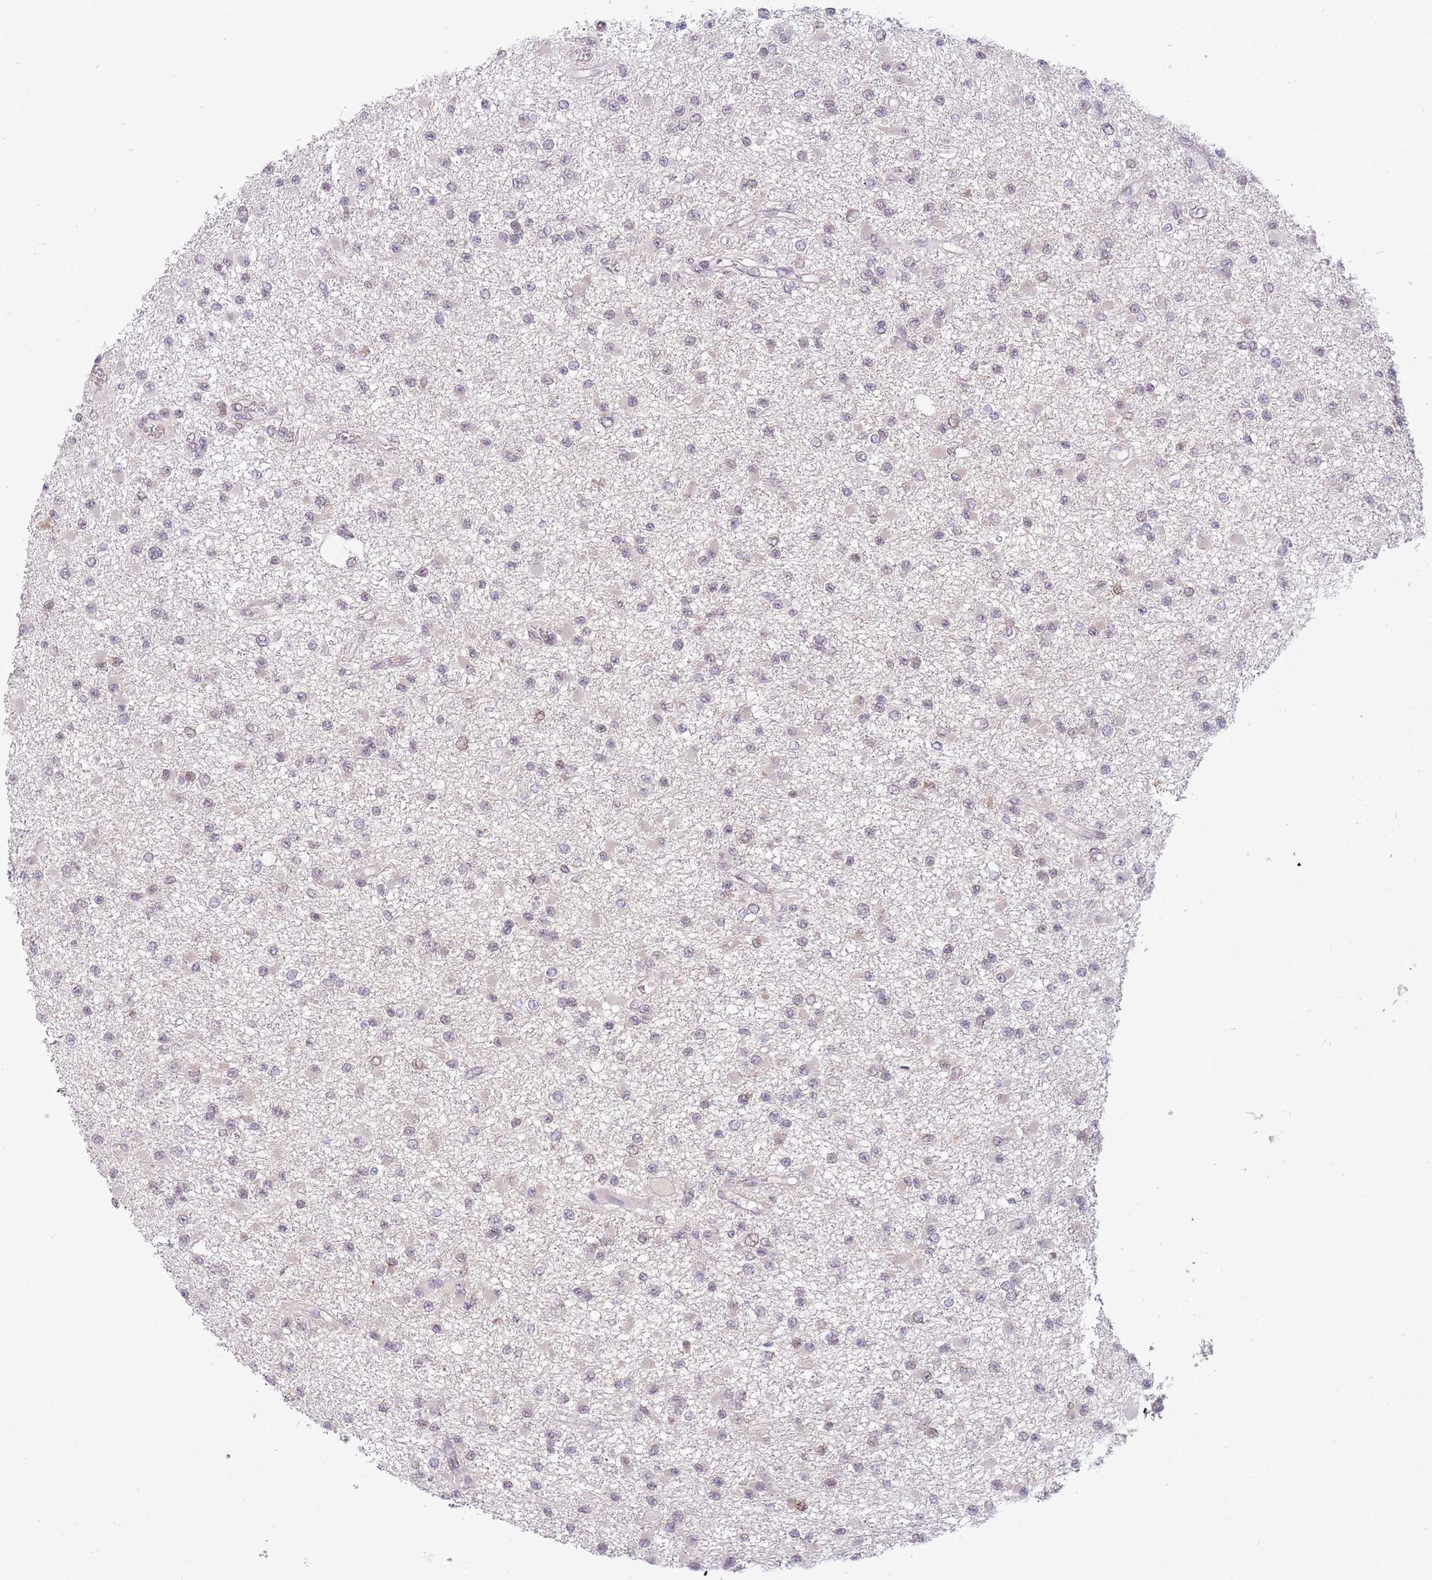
{"staining": {"intensity": "weak", "quantity": "25%-75%", "location": "nuclear"}, "tissue": "glioma", "cell_type": "Tumor cells", "image_type": "cancer", "snomed": [{"axis": "morphology", "description": "Glioma, malignant, Low grade"}, {"axis": "topography", "description": "Brain"}], "caption": "This is a micrograph of immunohistochemistry staining of malignant glioma (low-grade), which shows weak staining in the nuclear of tumor cells.", "gene": "ZNF574", "patient": {"sex": "female", "age": 22}}